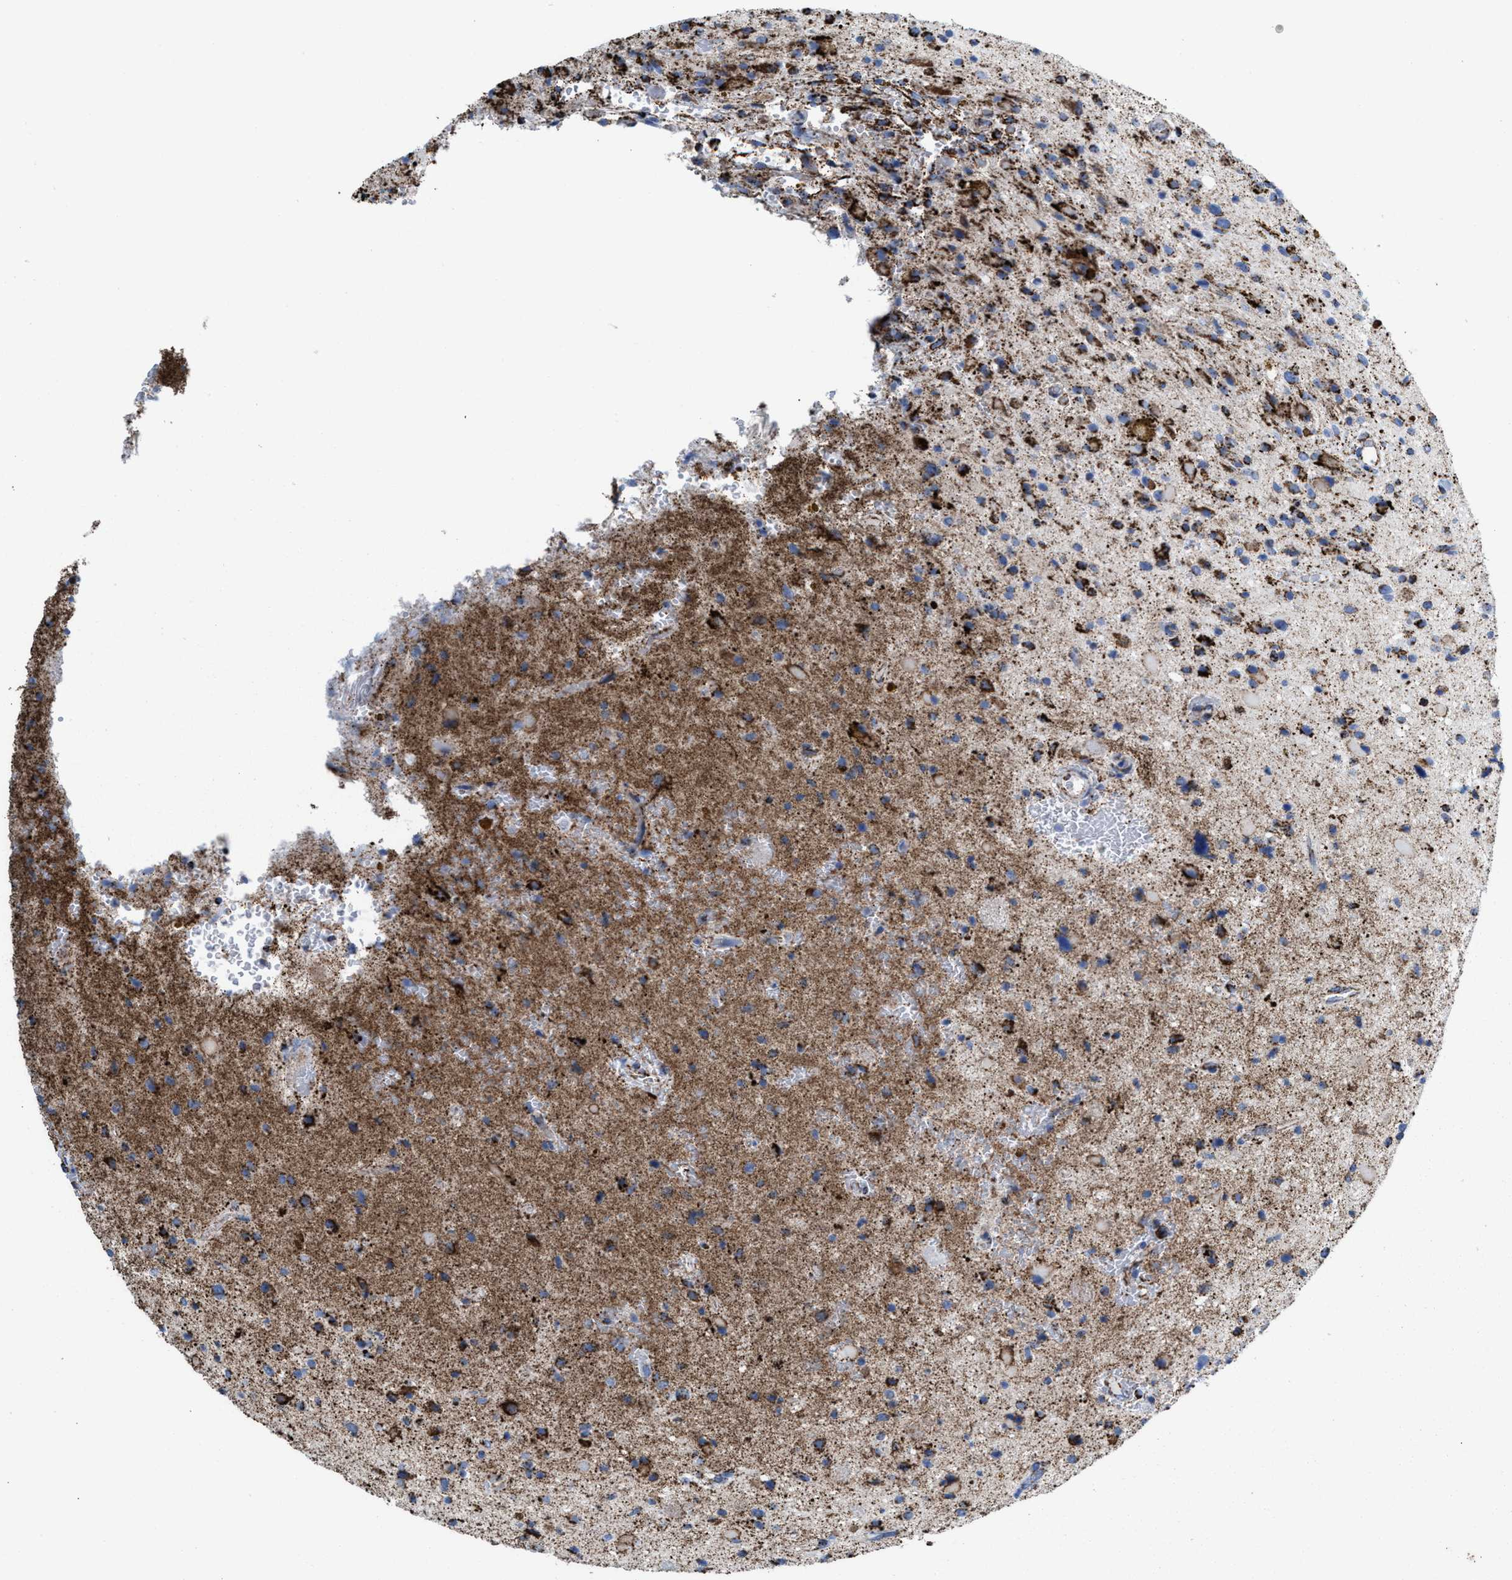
{"staining": {"intensity": "moderate", "quantity": ">75%", "location": "cytoplasmic/membranous"}, "tissue": "glioma", "cell_type": "Tumor cells", "image_type": "cancer", "snomed": [{"axis": "morphology", "description": "Glioma, malignant, High grade"}, {"axis": "topography", "description": "Brain"}], "caption": "A micrograph of human glioma stained for a protein exhibits moderate cytoplasmic/membranous brown staining in tumor cells. (Brightfield microscopy of DAB IHC at high magnification).", "gene": "ECHS1", "patient": {"sex": "male", "age": 33}}